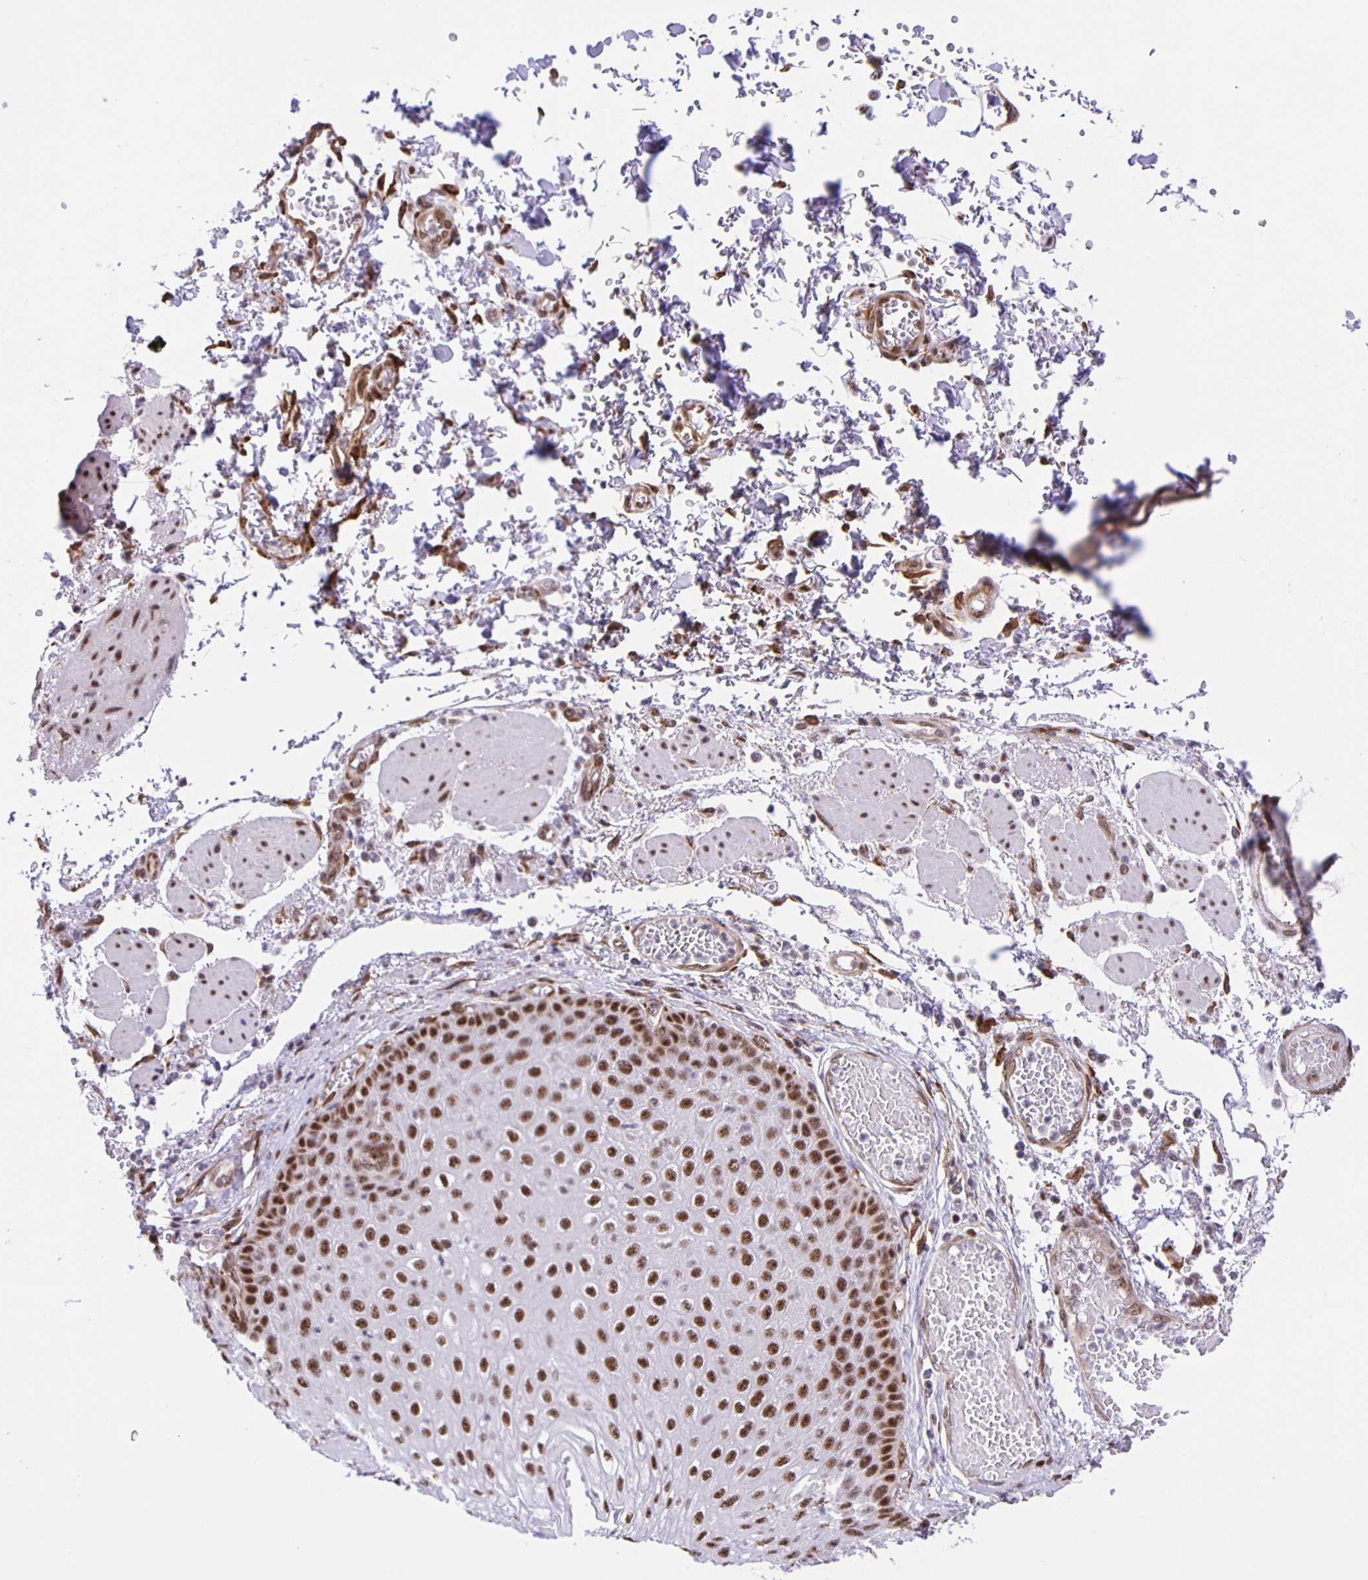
{"staining": {"intensity": "strong", "quantity": ">75%", "location": "nuclear"}, "tissue": "esophagus", "cell_type": "Squamous epithelial cells", "image_type": "normal", "snomed": [{"axis": "morphology", "description": "Normal tissue, NOS"}, {"axis": "morphology", "description": "Adenocarcinoma, NOS"}, {"axis": "topography", "description": "Esophagus"}], "caption": "Immunohistochemistry (IHC) micrograph of benign esophagus: human esophagus stained using IHC shows high levels of strong protein expression localized specifically in the nuclear of squamous epithelial cells, appearing as a nuclear brown color.", "gene": "ZRANB2", "patient": {"sex": "male", "age": 81}}